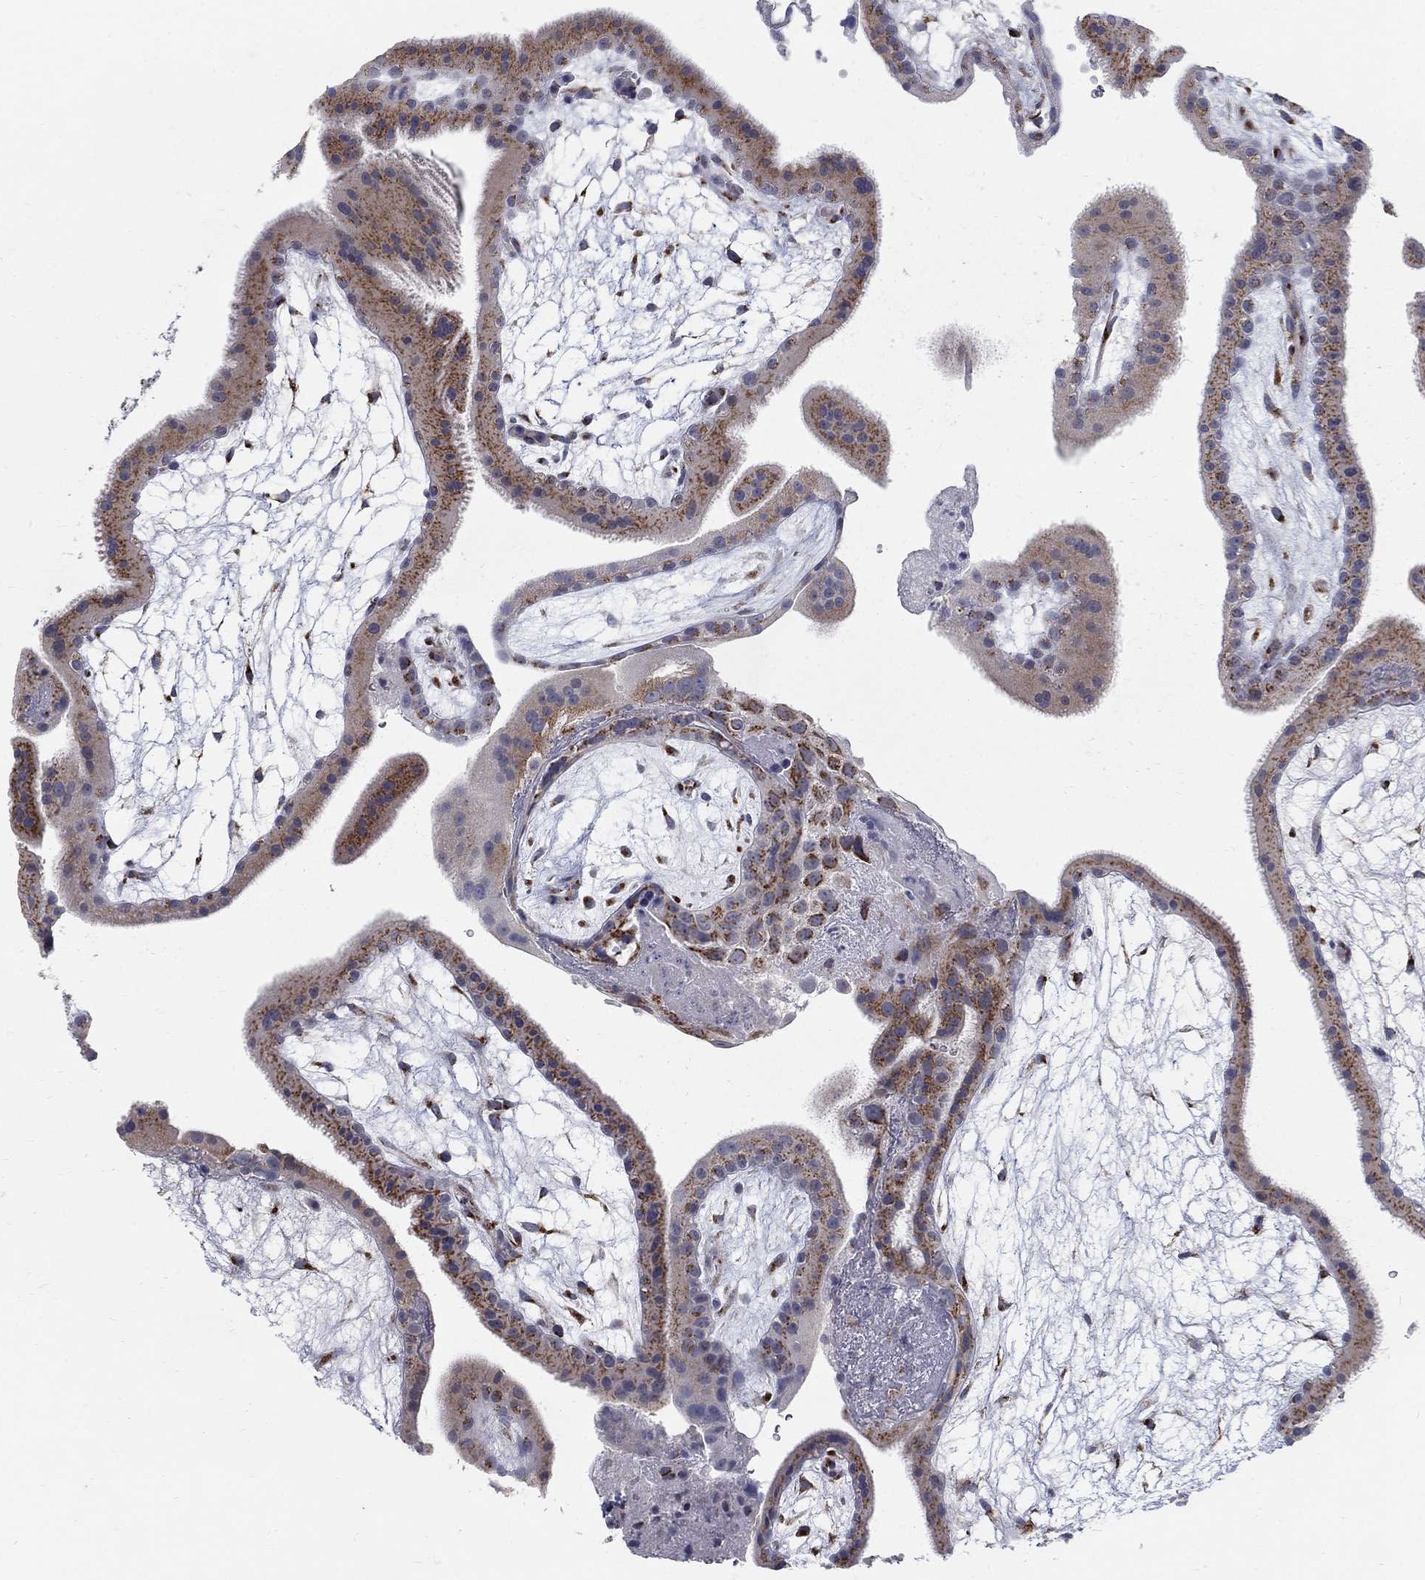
{"staining": {"intensity": "strong", "quantity": "<25%", "location": "cytoplasmic/membranous"}, "tissue": "placenta", "cell_type": "Decidual cells", "image_type": "normal", "snomed": [{"axis": "morphology", "description": "Normal tissue, NOS"}, {"axis": "topography", "description": "Placenta"}], "caption": "DAB immunohistochemical staining of normal placenta exhibits strong cytoplasmic/membranous protein positivity in approximately <25% of decidual cells.", "gene": "PANK3", "patient": {"sex": "female", "age": 19}}